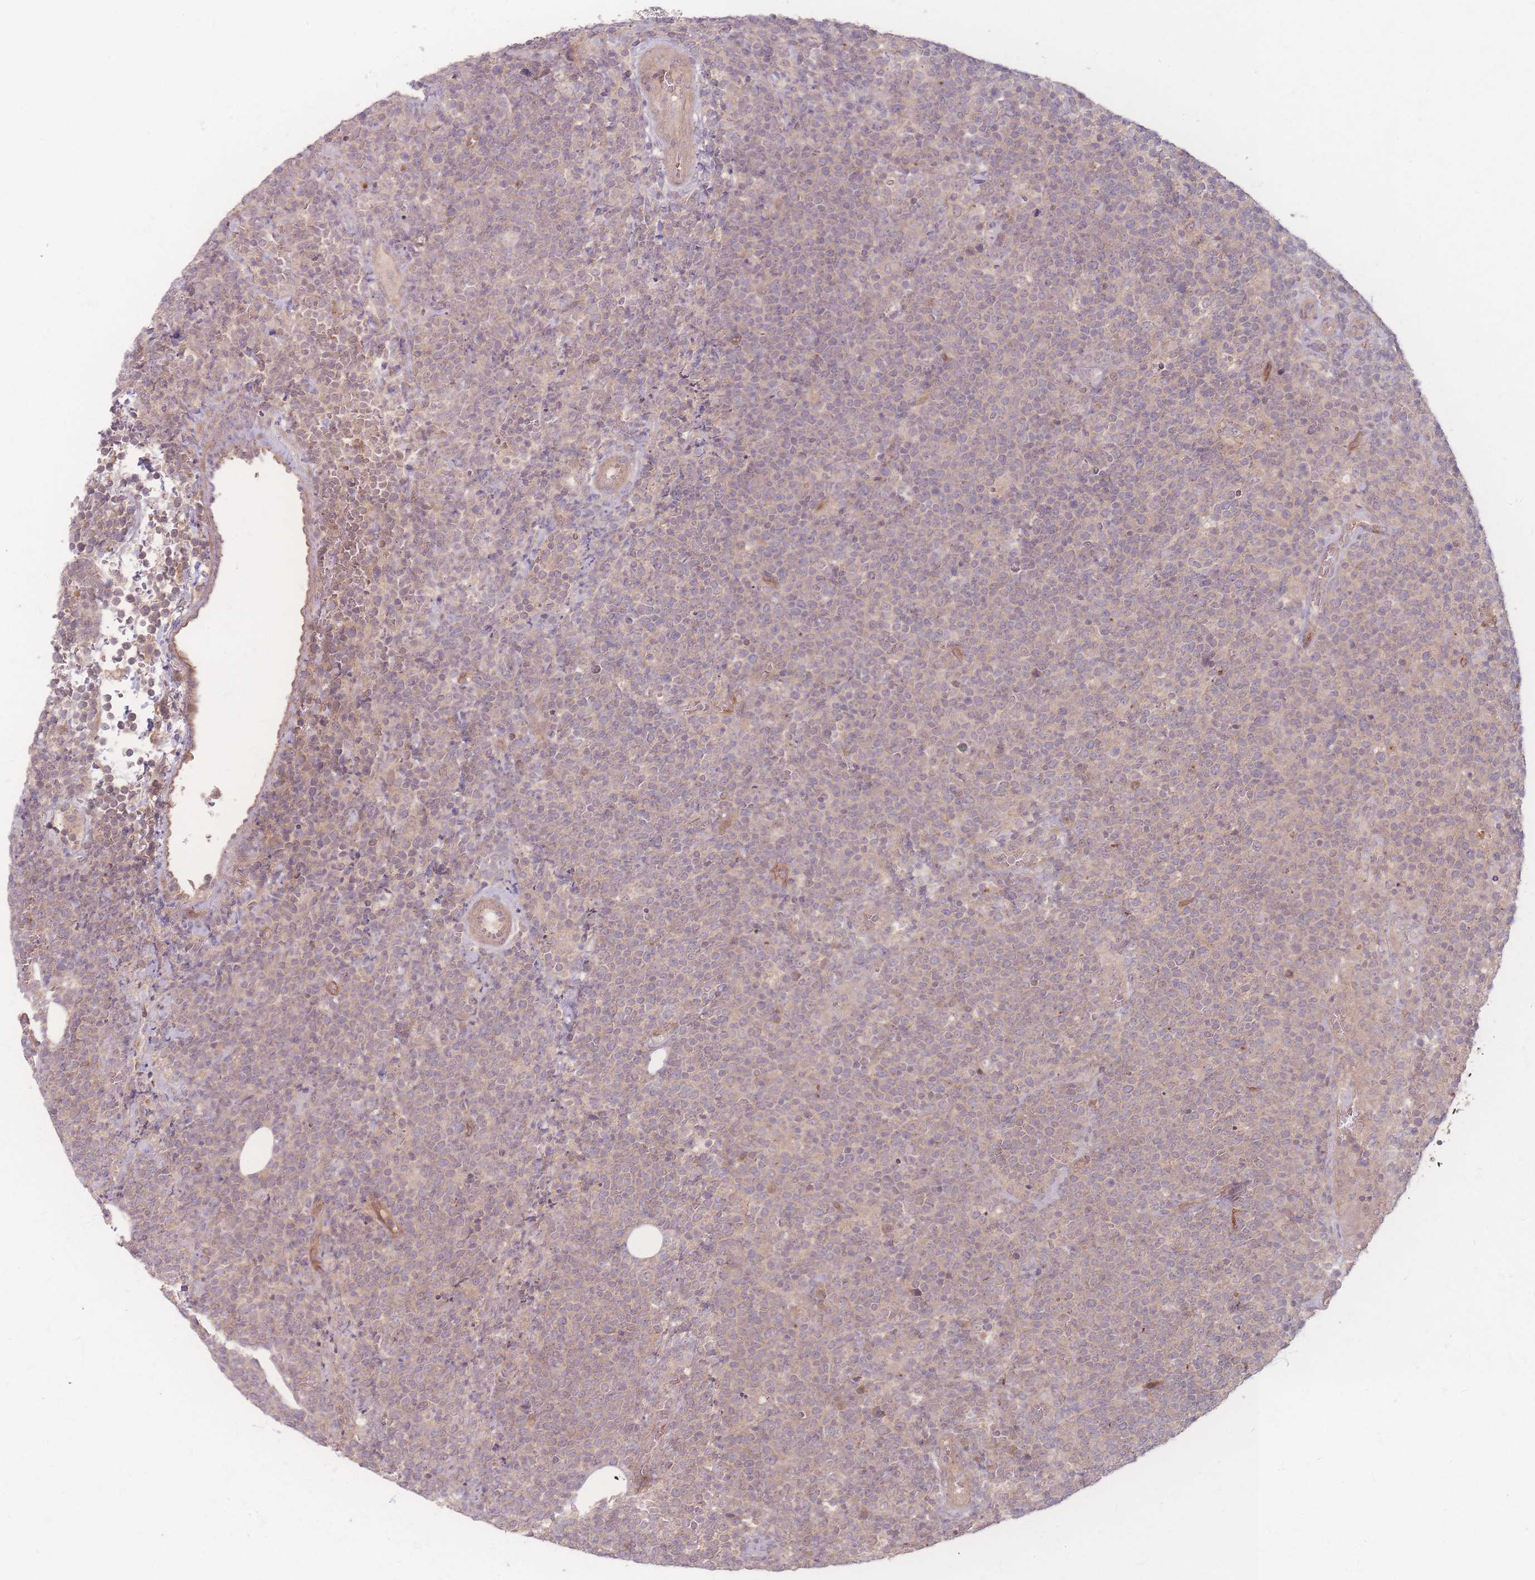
{"staining": {"intensity": "weak", "quantity": ">75%", "location": "cytoplasmic/membranous"}, "tissue": "lymphoma", "cell_type": "Tumor cells", "image_type": "cancer", "snomed": [{"axis": "morphology", "description": "Malignant lymphoma, non-Hodgkin's type, High grade"}, {"axis": "topography", "description": "Lymph node"}], "caption": "Brown immunohistochemical staining in human lymphoma shows weak cytoplasmic/membranous positivity in approximately >75% of tumor cells.", "gene": "INSR", "patient": {"sex": "male", "age": 61}}